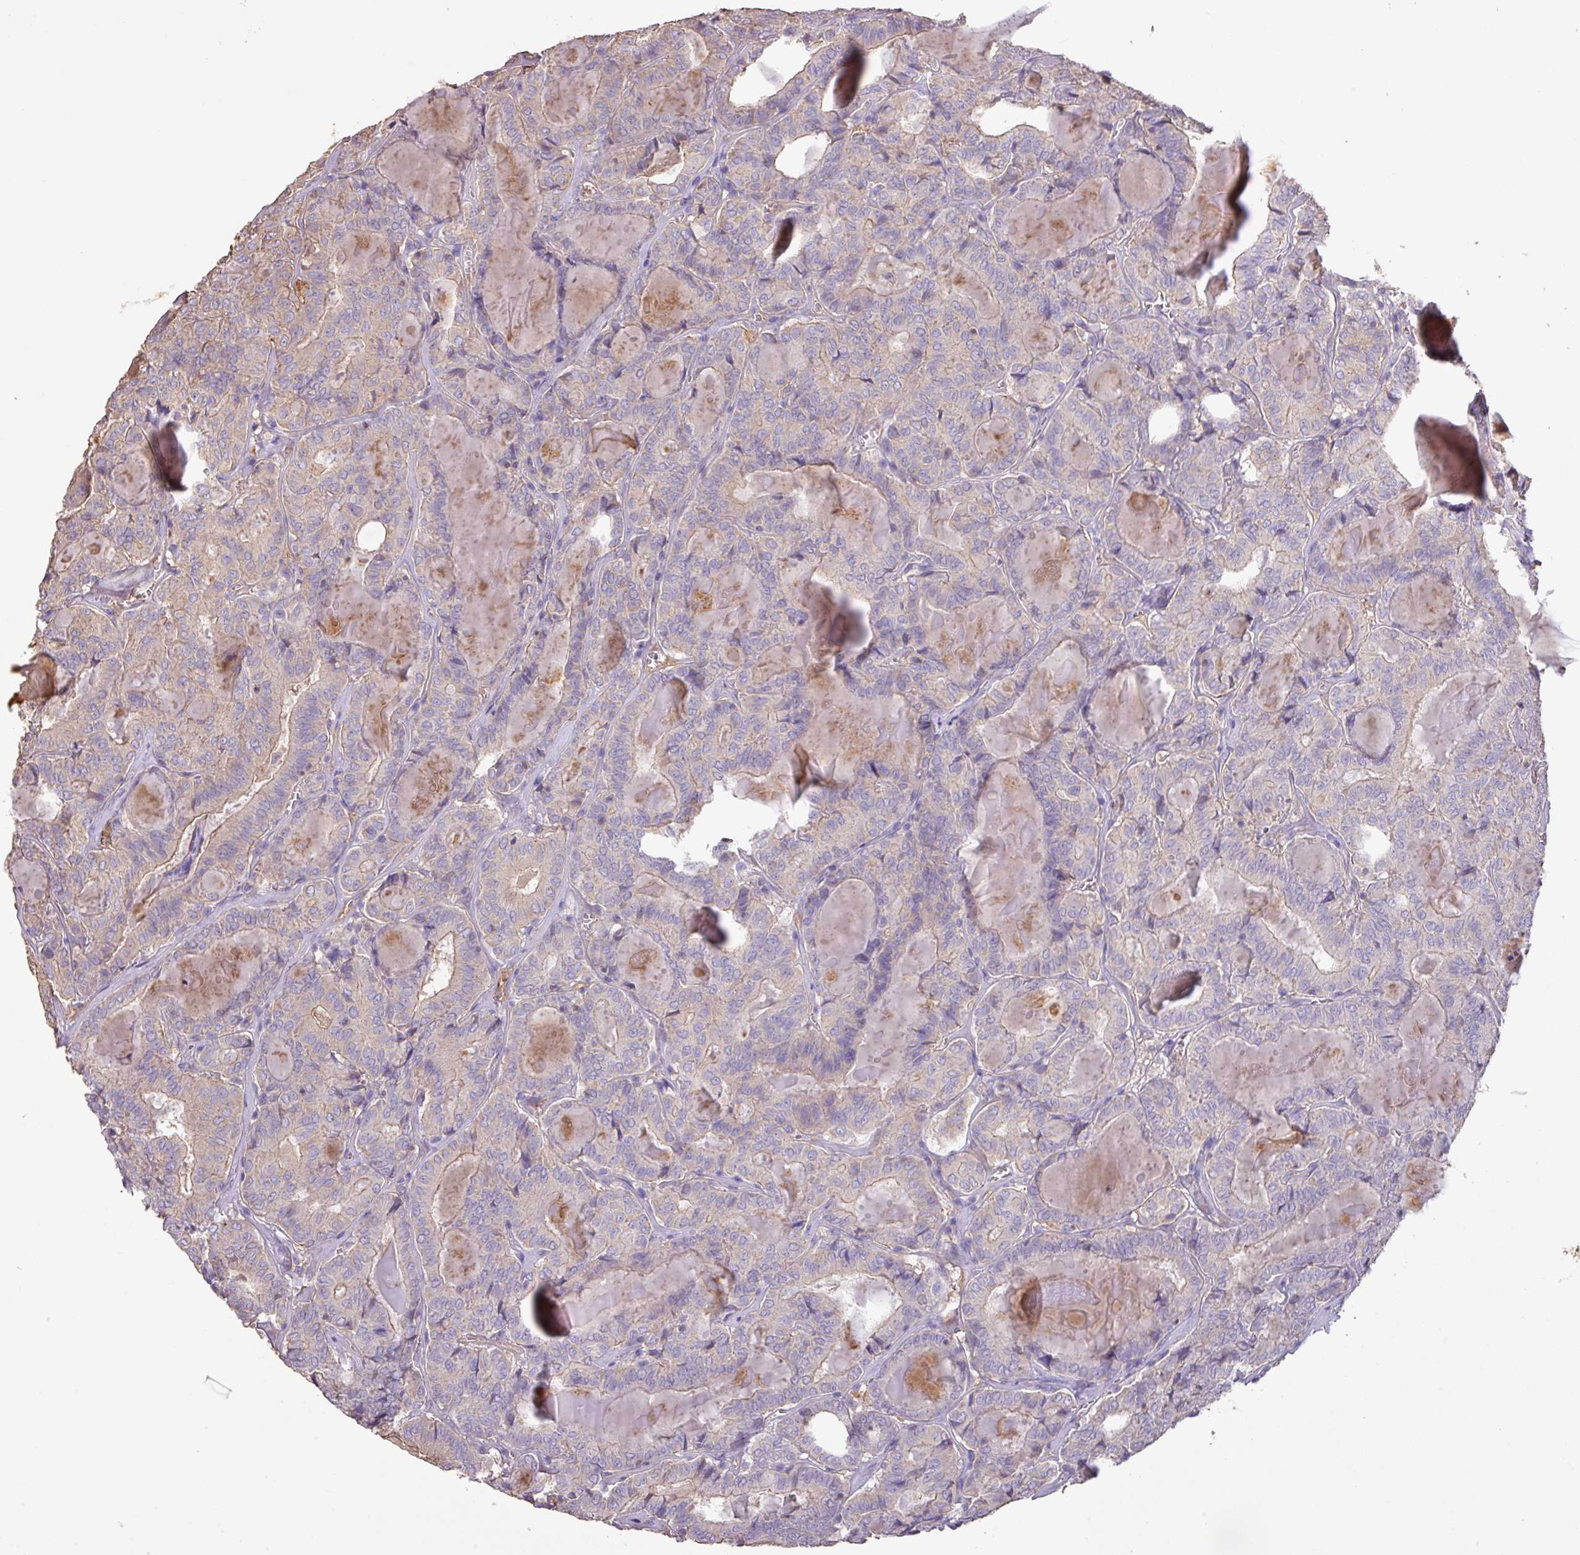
{"staining": {"intensity": "weak", "quantity": "<25%", "location": "cytoplasmic/membranous"}, "tissue": "thyroid cancer", "cell_type": "Tumor cells", "image_type": "cancer", "snomed": [{"axis": "morphology", "description": "Papillary adenocarcinoma, NOS"}, {"axis": "topography", "description": "Thyroid gland"}], "caption": "Immunohistochemistry (IHC) of thyroid cancer (papillary adenocarcinoma) exhibits no positivity in tumor cells.", "gene": "CALML4", "patient": {"sex": "female", "age": 72}}